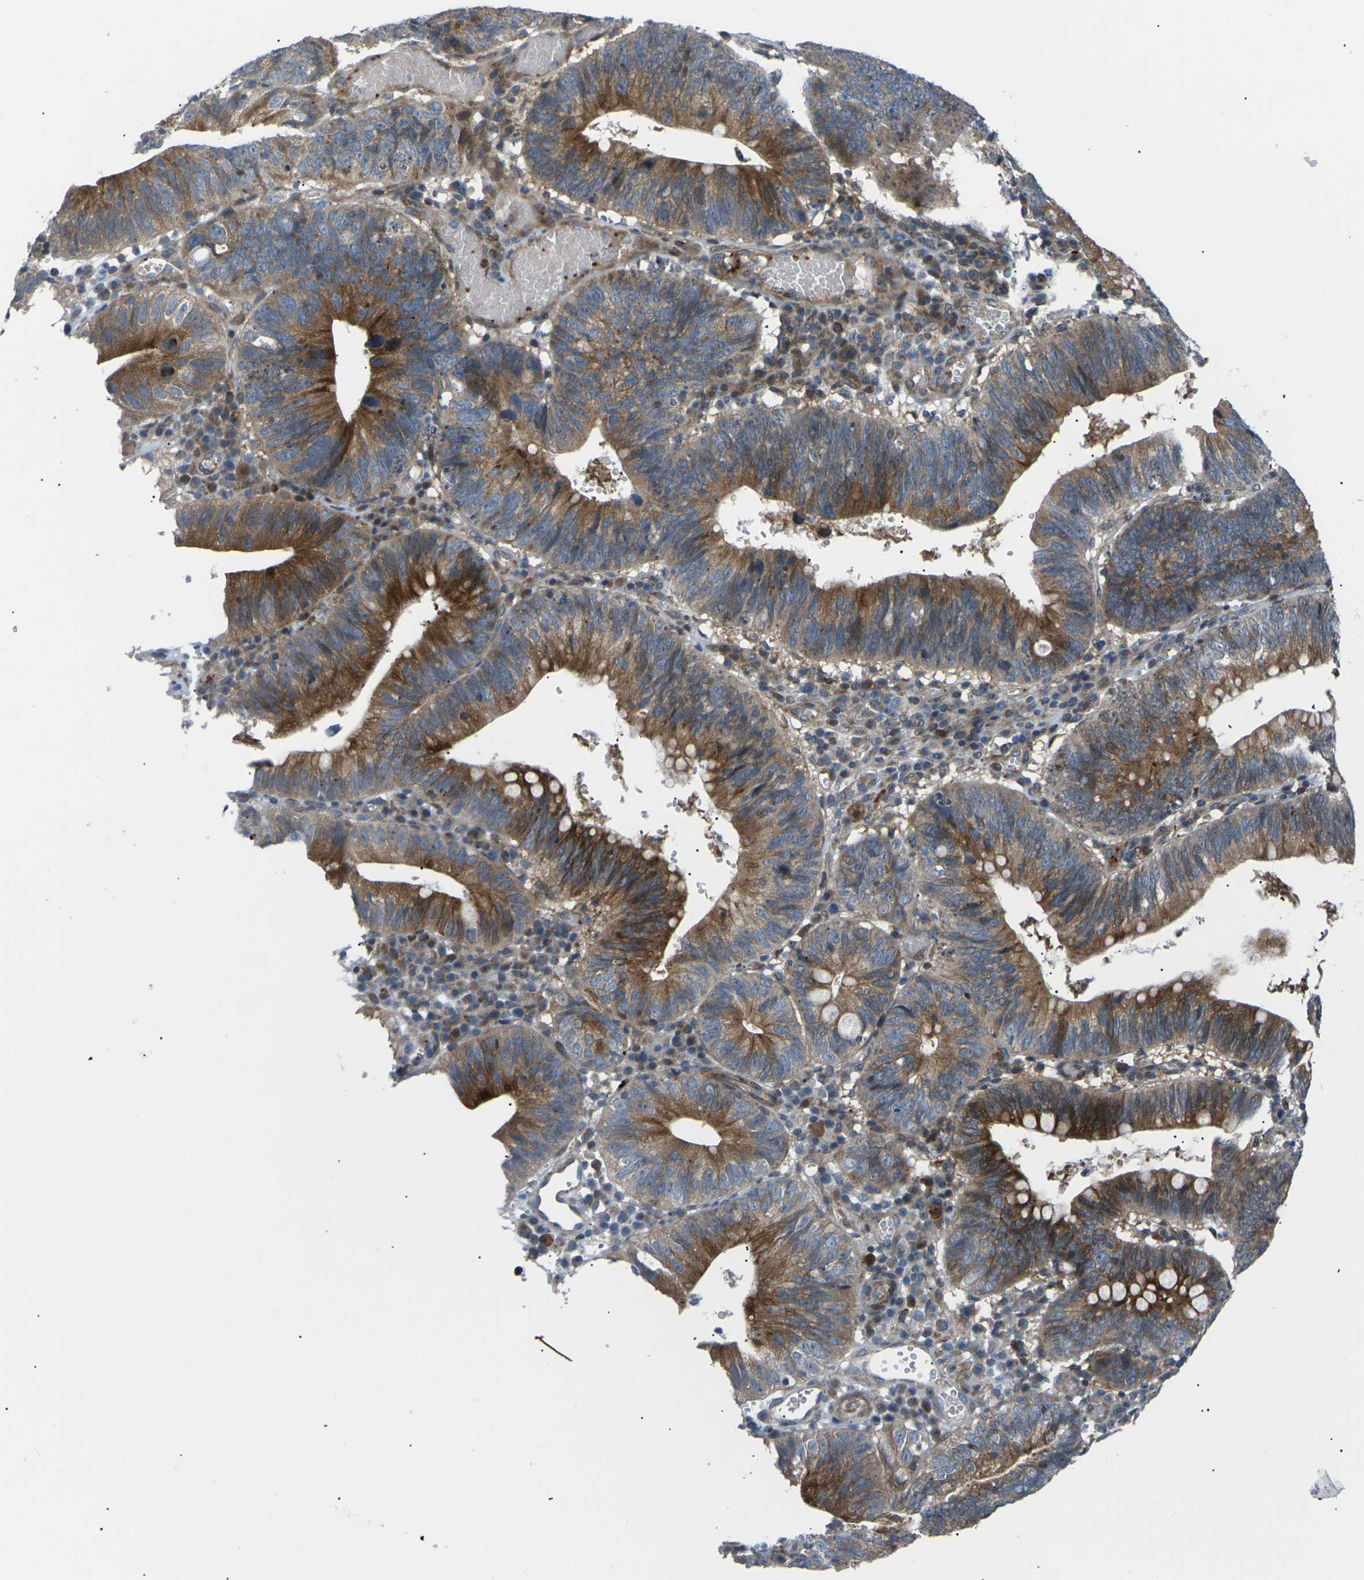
{"staining": {"intensity": "moderate", "quantity": ">75%", "location": "cytoplasmic/membranous"}, "tissue": "stomach cancer", "cell_type": "Tumor cells", "image_type": "cancer", "snomed": [{"axis": "morphology", "description": "Adenocarcinoma, NOS"}, {"axis": "topography", "description": "Stomach"}], "caption": "Brown immunohistochemical staining in stomach cancer (adenocarcinoma) exhibits moderate cytoplasmic/membranous positivity in approximately >75% of tumor cells.", "gene": "RPS6KA3", "patient": {"sex": "male", "age": 59}}